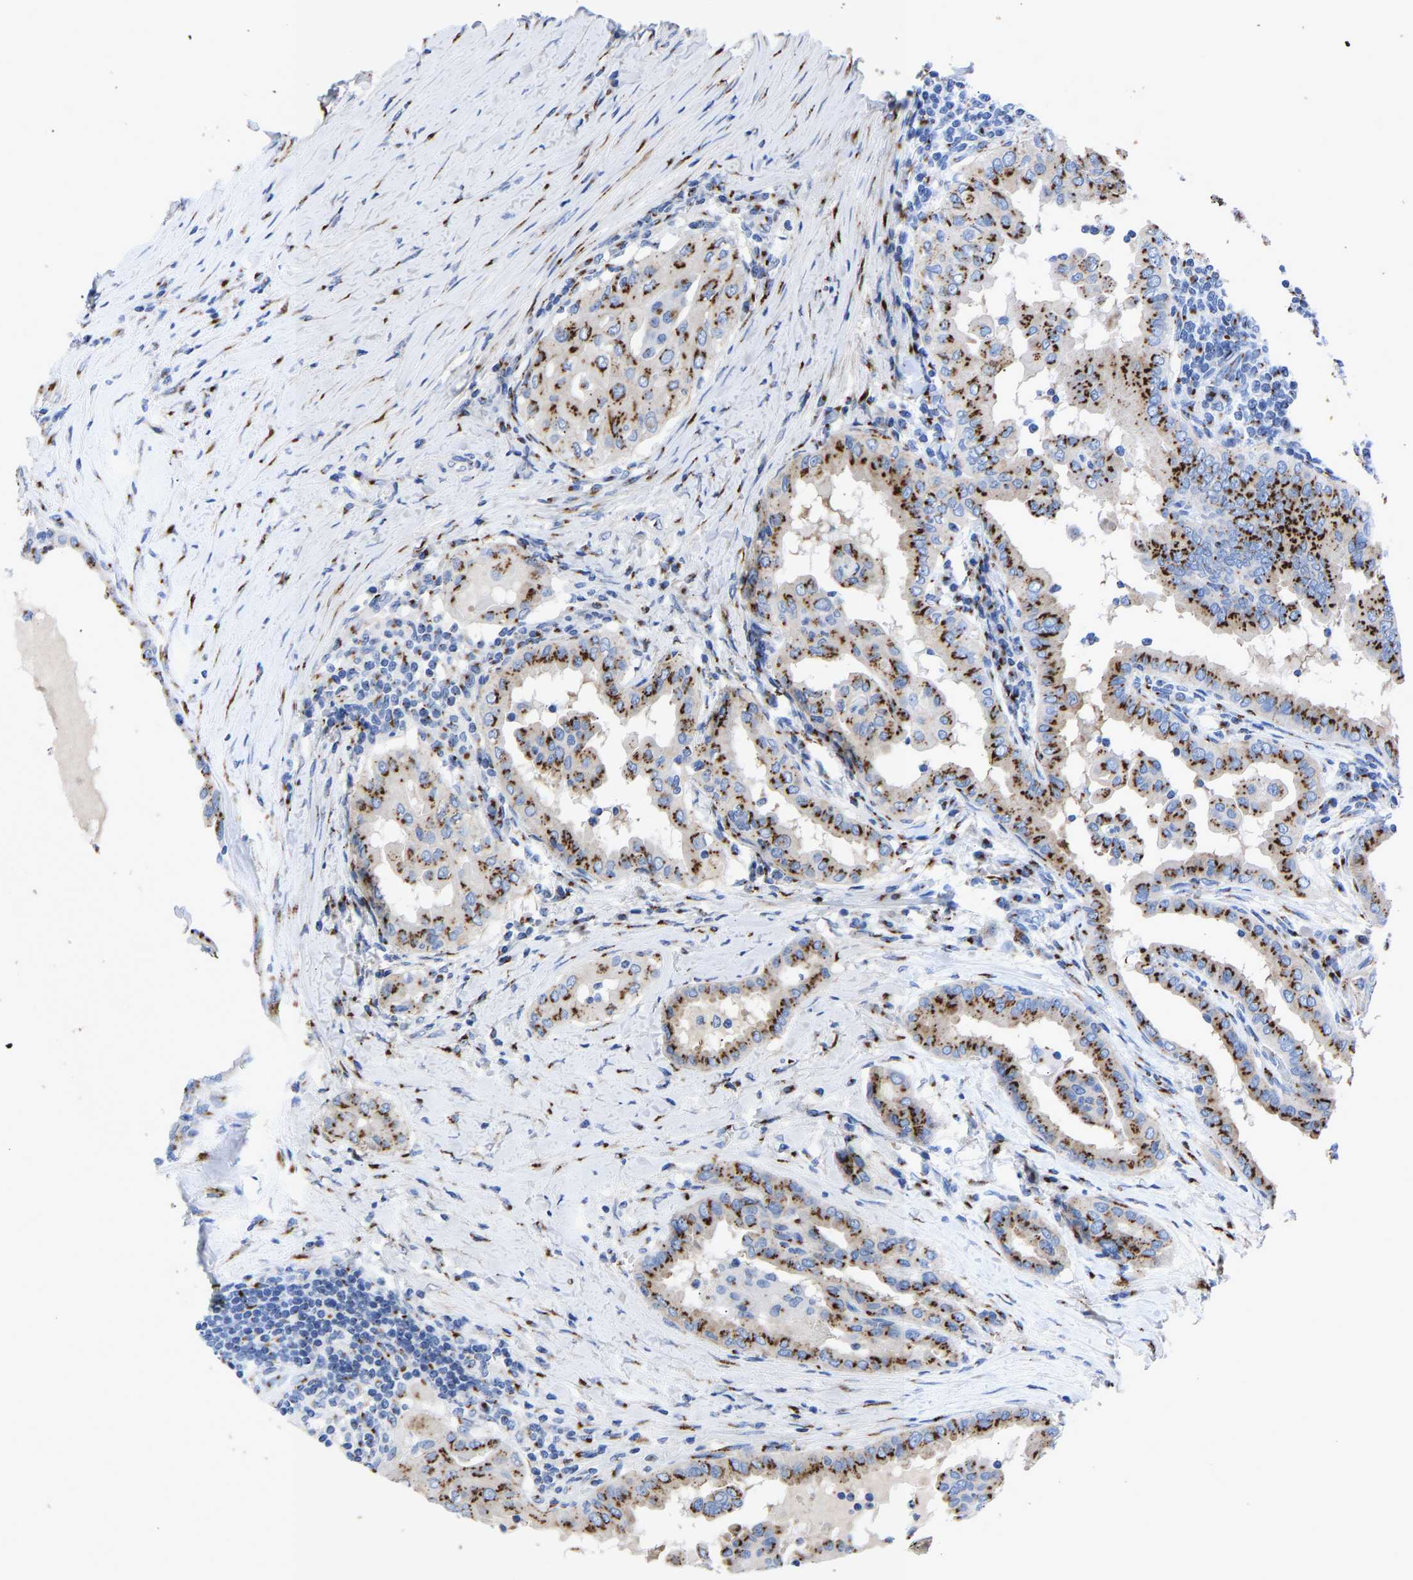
{"staining": {"intensity": "strong", "quantity": ">75%", "location": "cytoplasmic/membranous"}, "tissue": "thyroid cancer", "cell_type": "Tumor cells", "image_type": "cancer", "snomed": [{"axis": "morphology", "description": "Papillary adenocarcinoma, NOS"}, {"axis": "topography", "description": "Thyroid gland"}], "caption": "Immunohistochemistry staining of thyroid cancer (papillary adenocarcinoma), which displays high levels of strong cytoplasmic/membranous expression in about >75% of tumor cells indicating strong cytoplasmic/membranous protein positivity. The staining was performed using DAB (brown) for protein detection and nuclei were counterstained in hematoxylin (blue).", "gene": "TMEM87A", "patient": {"sex": "male", "age": 33}}